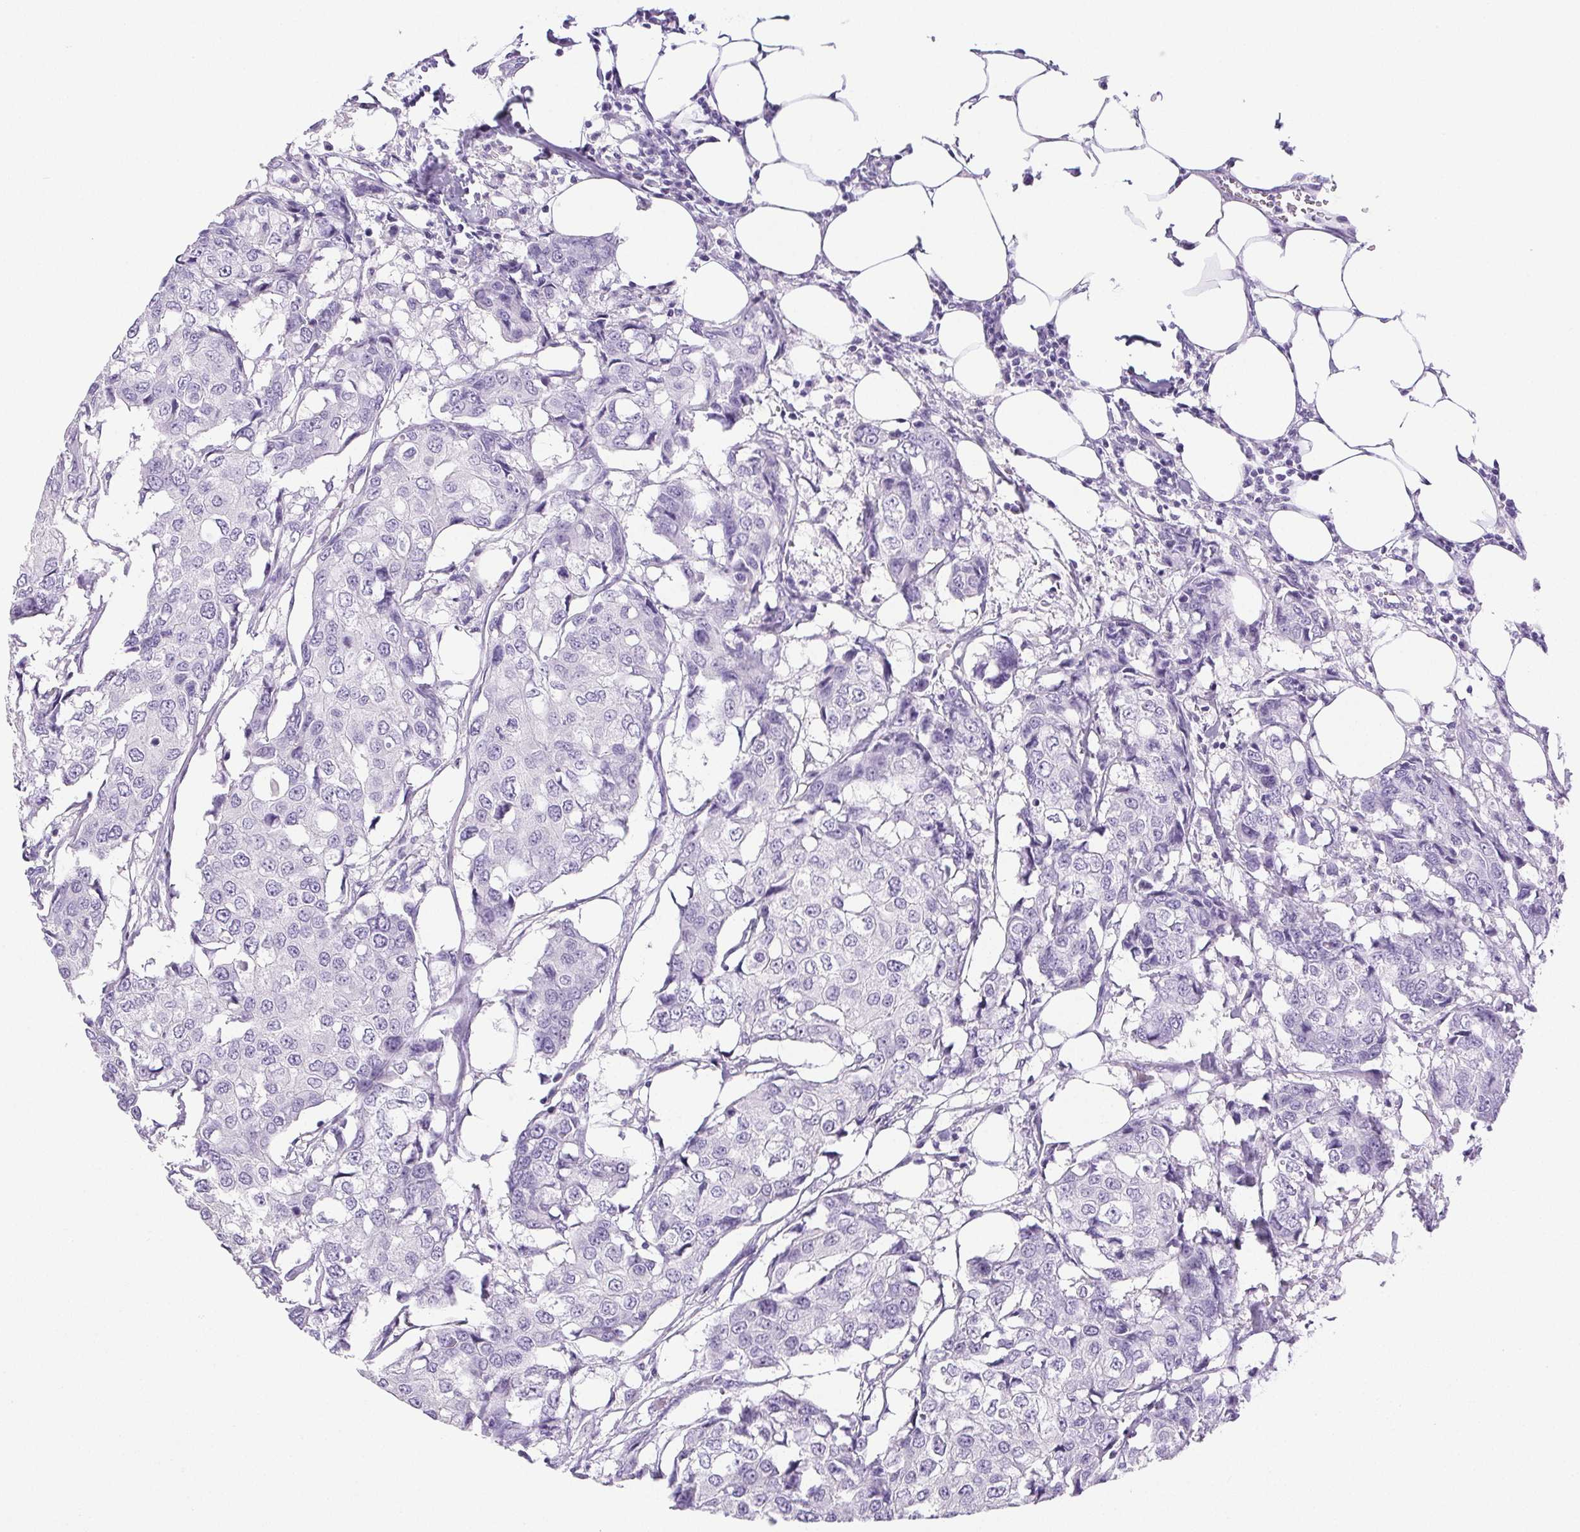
{"staining": {"intensity": "negative", "quantity": "none", "location": "none"}, "tissue": "breast cancer", "cell_type": "Tumor cells", "image_type": "cancer", "snomed": [{"axis": "morphology", "description": "Duct carcinoma"}, {"axis": "topography", "description": "Breast"}], "caption": "The histopathology image reveals no staining of tumor cells in breast invasive ductal carcinoma.", "gene": "HLA-G", "patient": {"sex": "female", "age": 27}}